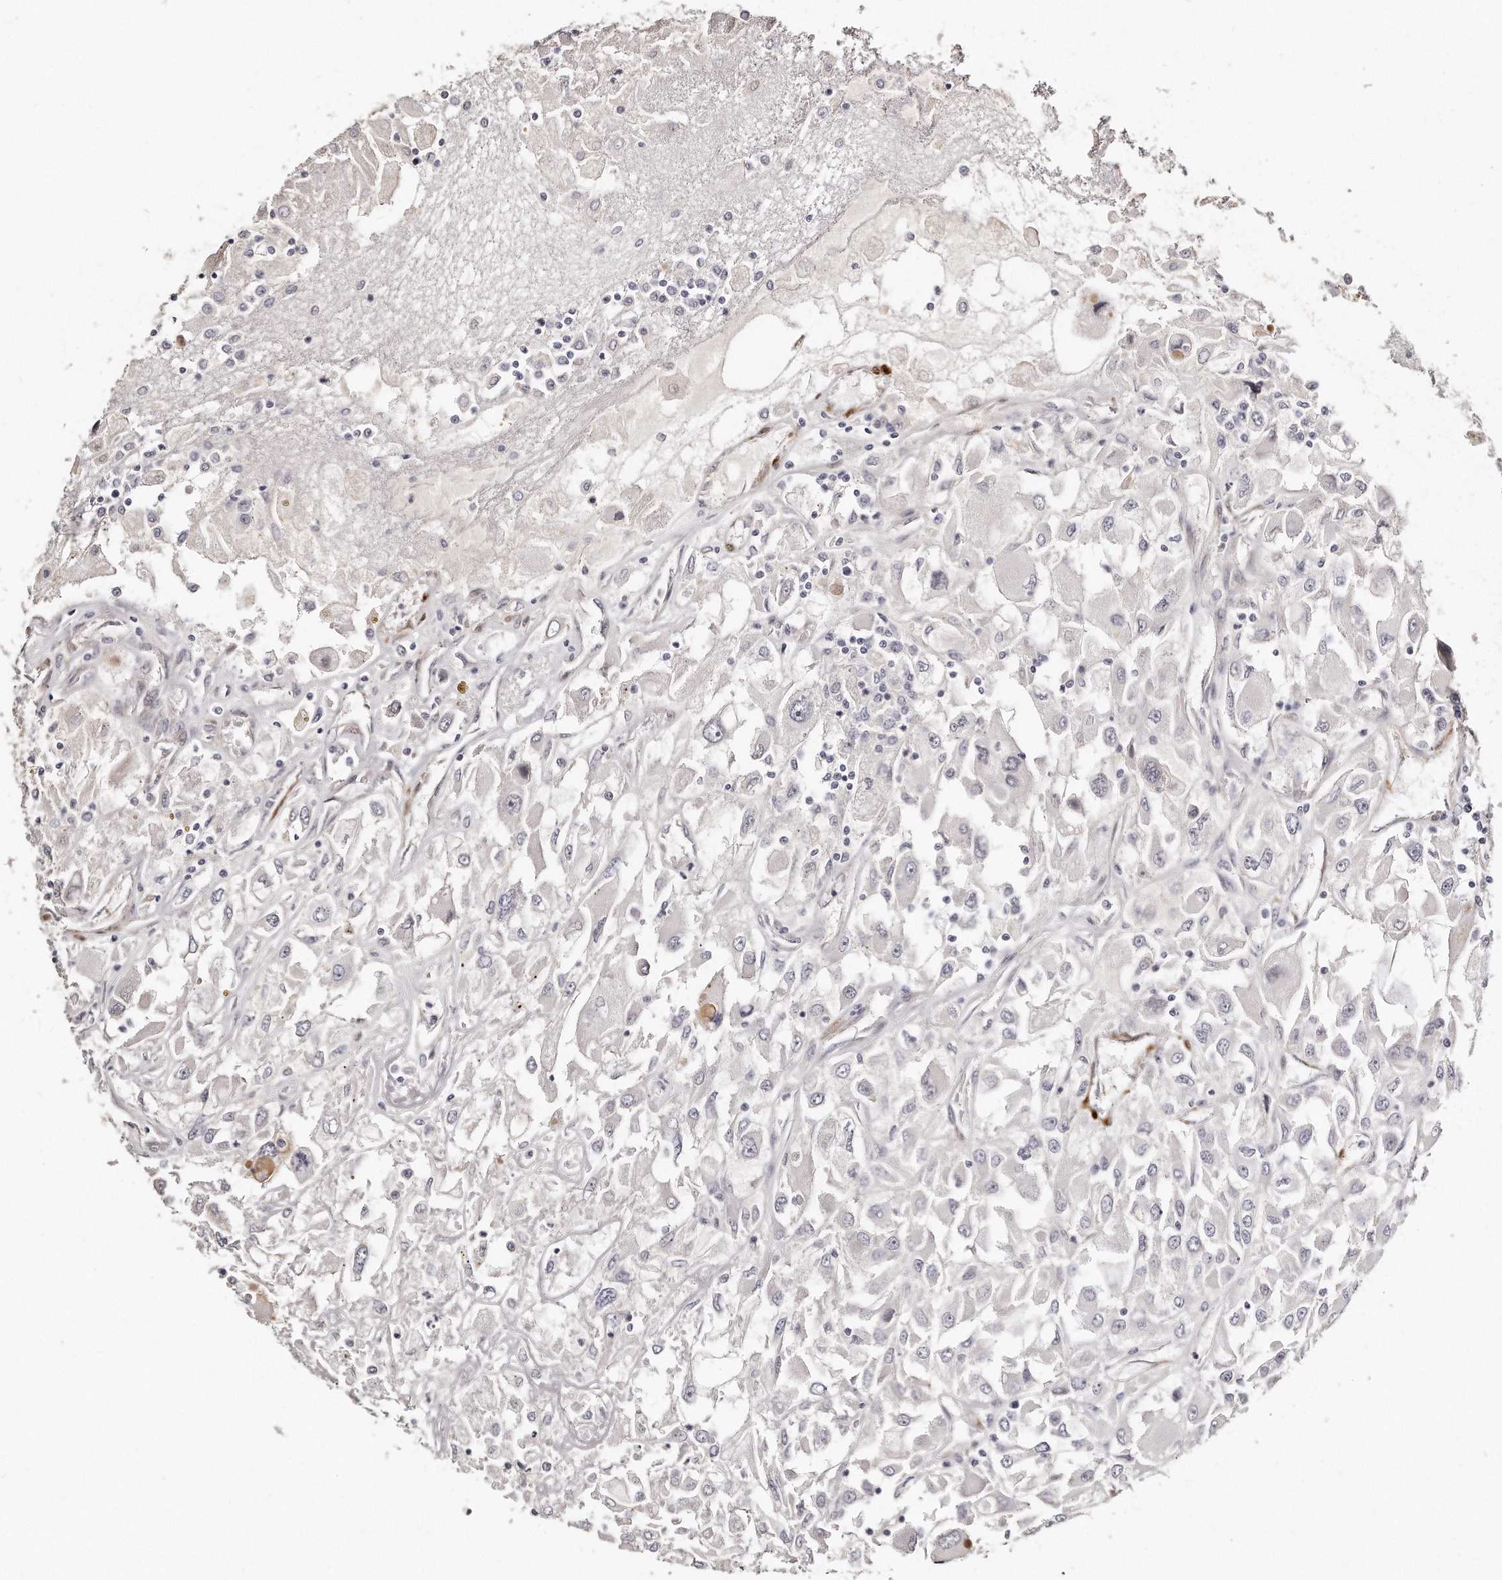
{"staining": {"intensity": "negative", "quantity": "none", "location": "none"}, "tissue": "renal cancer", "cell_type": "Tumor cells", "image_type": "cancer", "snomed": [{"axis": "morphology", "description": "Adenocarcinoma, NOS"}, {"axis": "topography", "description": "Kidney"}], "caption": "Image shows no significant protein expression in tumor cells of renal cancer (adenocarcinoma).", "gene": "LMOD1", "patient": {"sex": "female", "age": 52}}